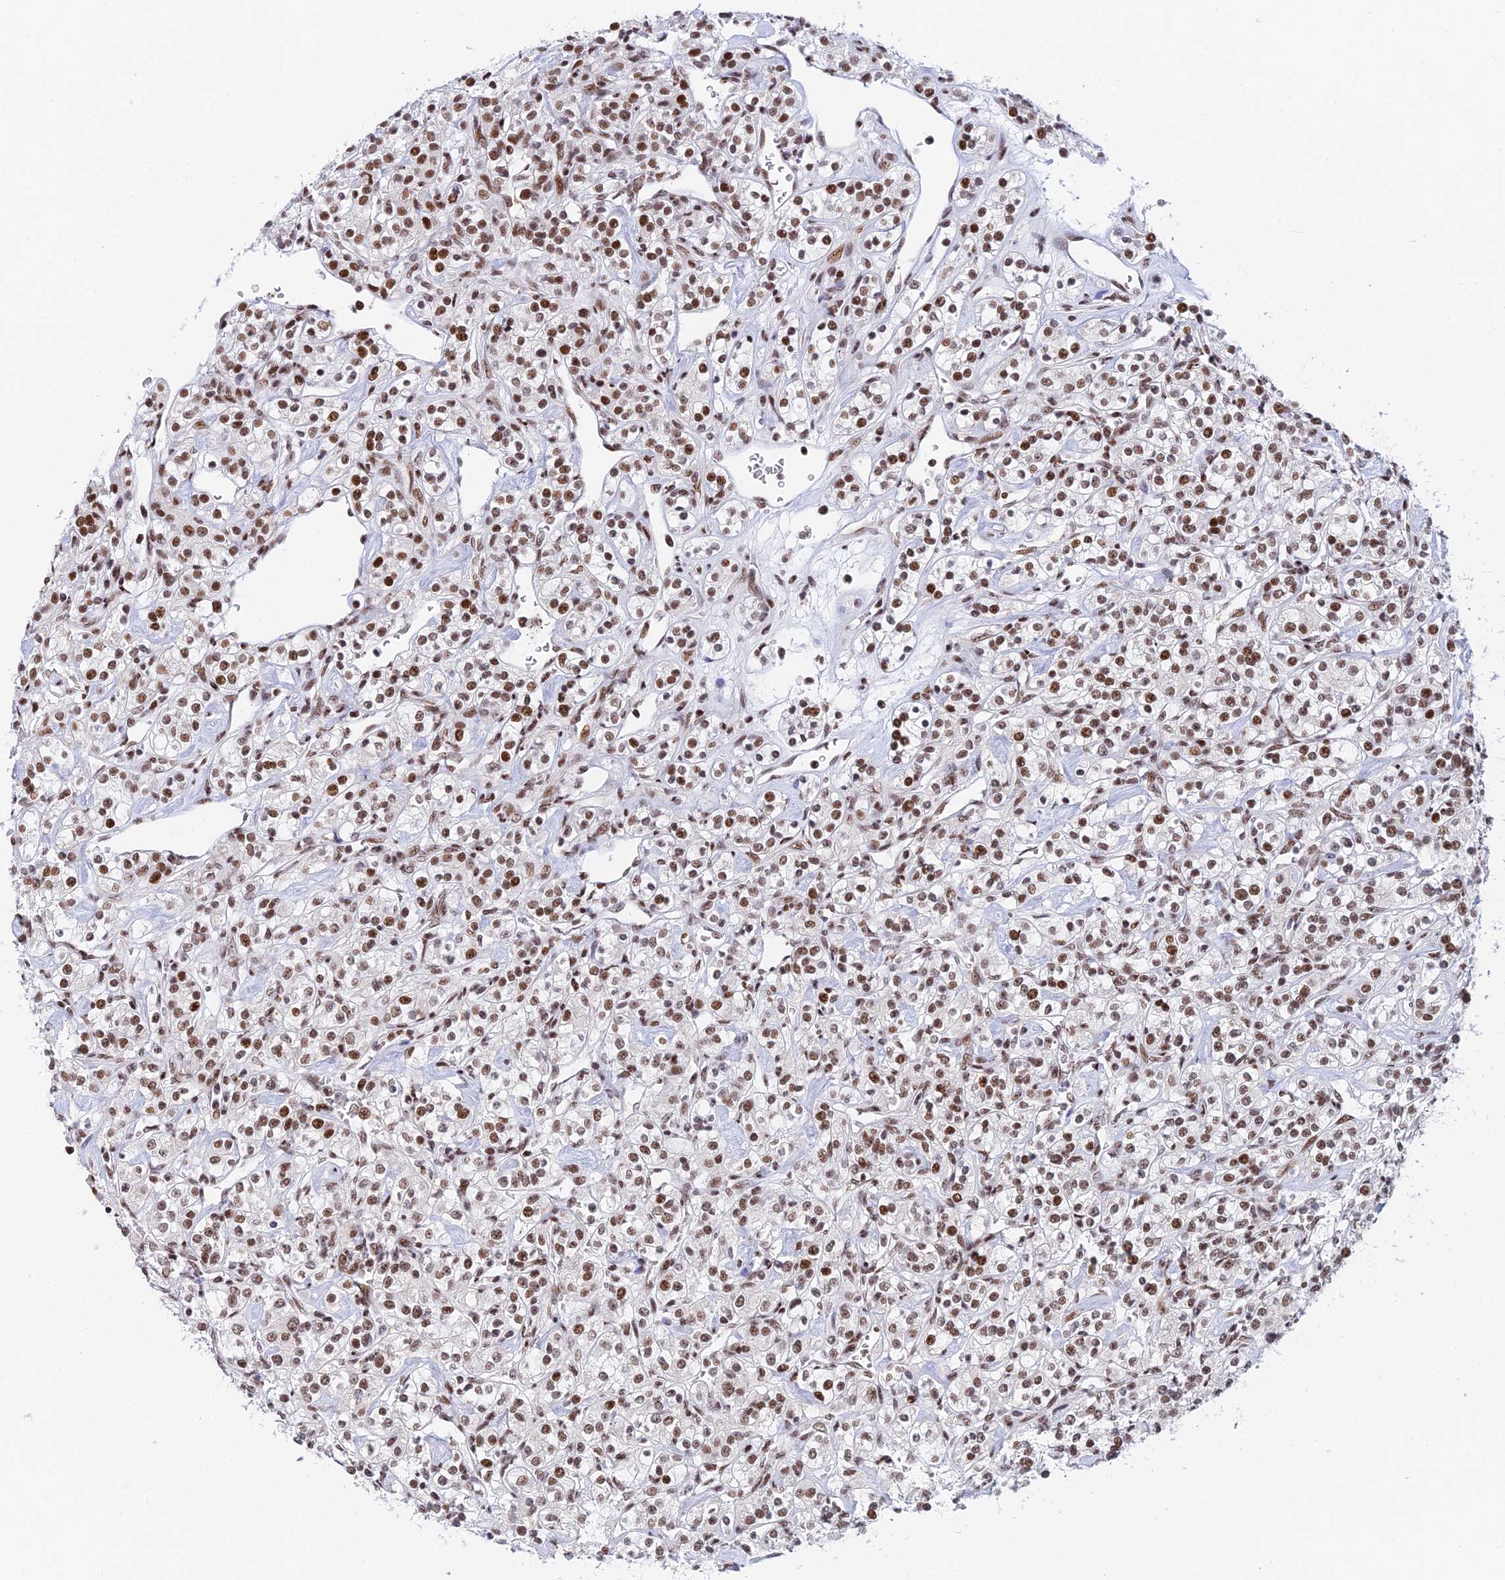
{"staining": {"intensity": "moderate", "quantity": ">75%", "location": "nuclear"}, "tissue": "renal cancer", "cell_type": "Tumor cells", "image_type": "cancer", "snomed": [{"axis": "morphology", "description": "Adenocarcinoma, NOS"}, {"axis": "topography", "description": "Kidney"}], "caption": "Immunohistochemical staining of renal adenocarcinoma shows medium levels of moderate nuclear protein expression in about >75% of tumor cells.", "gene": "USP22", "patient": {"sex": "male", "age": 77}}